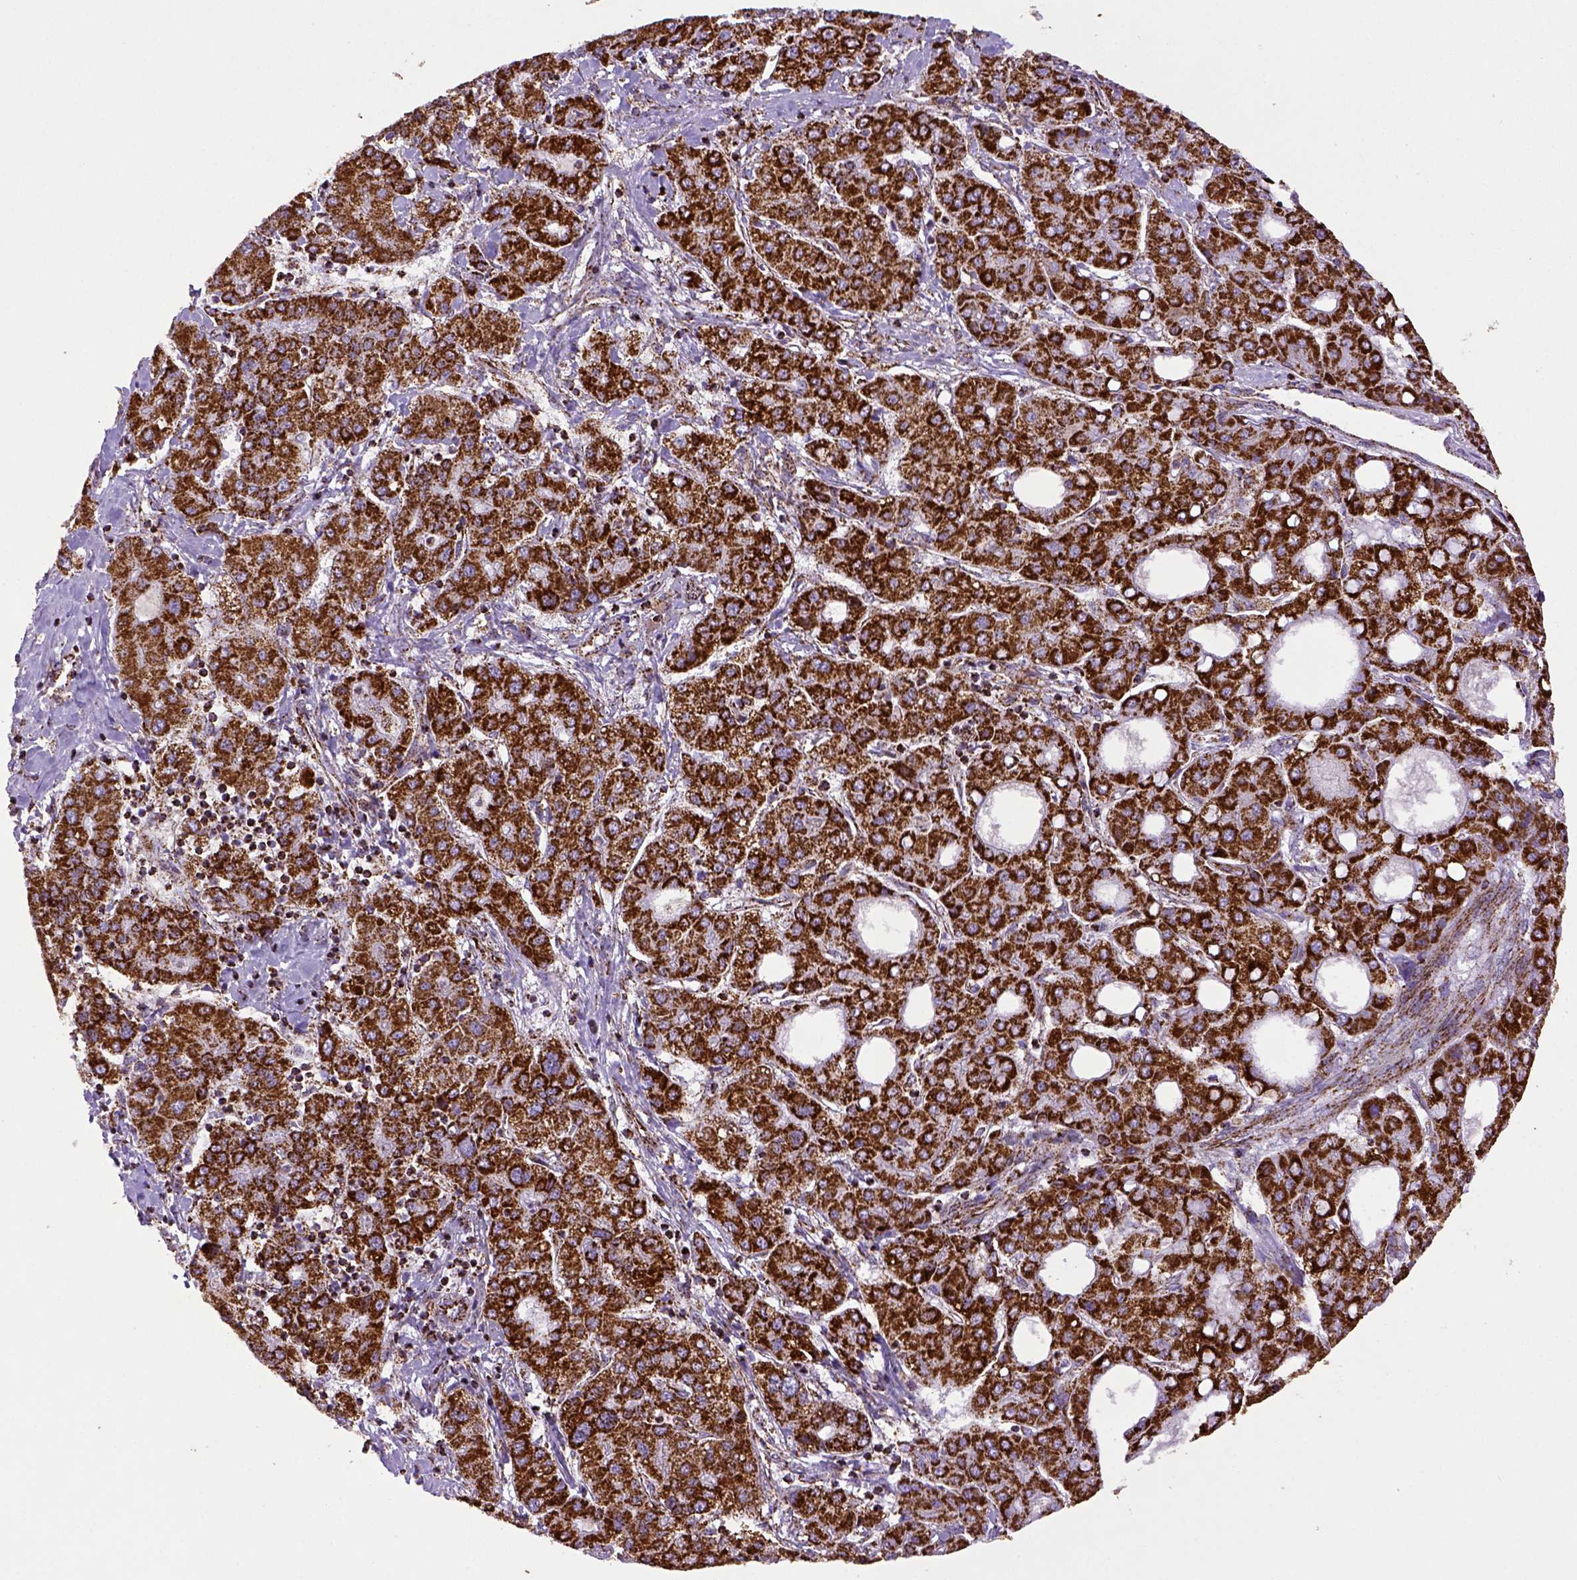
{"staining": {"intensity": "strong", "quantity": ">75%", "location": "cytoplasmic/membranous"}, "tissue": "liver cancer", "cell_type": "Tumor cells", "image_type": "cancer", "snomed": [{"axis": "morphology", "description": "Carcinoma, Hepatocellular, NOS"}, {"axis": "topography", "description": "Liver"}], "caption": "Human liver cancer stained for a protein (brown) displays strong cytoplasmic/membranous positive staining in about >75% of tumor cells.", "gene": "MT-CO1", "patient": {"sex": "male", "age": 65}}